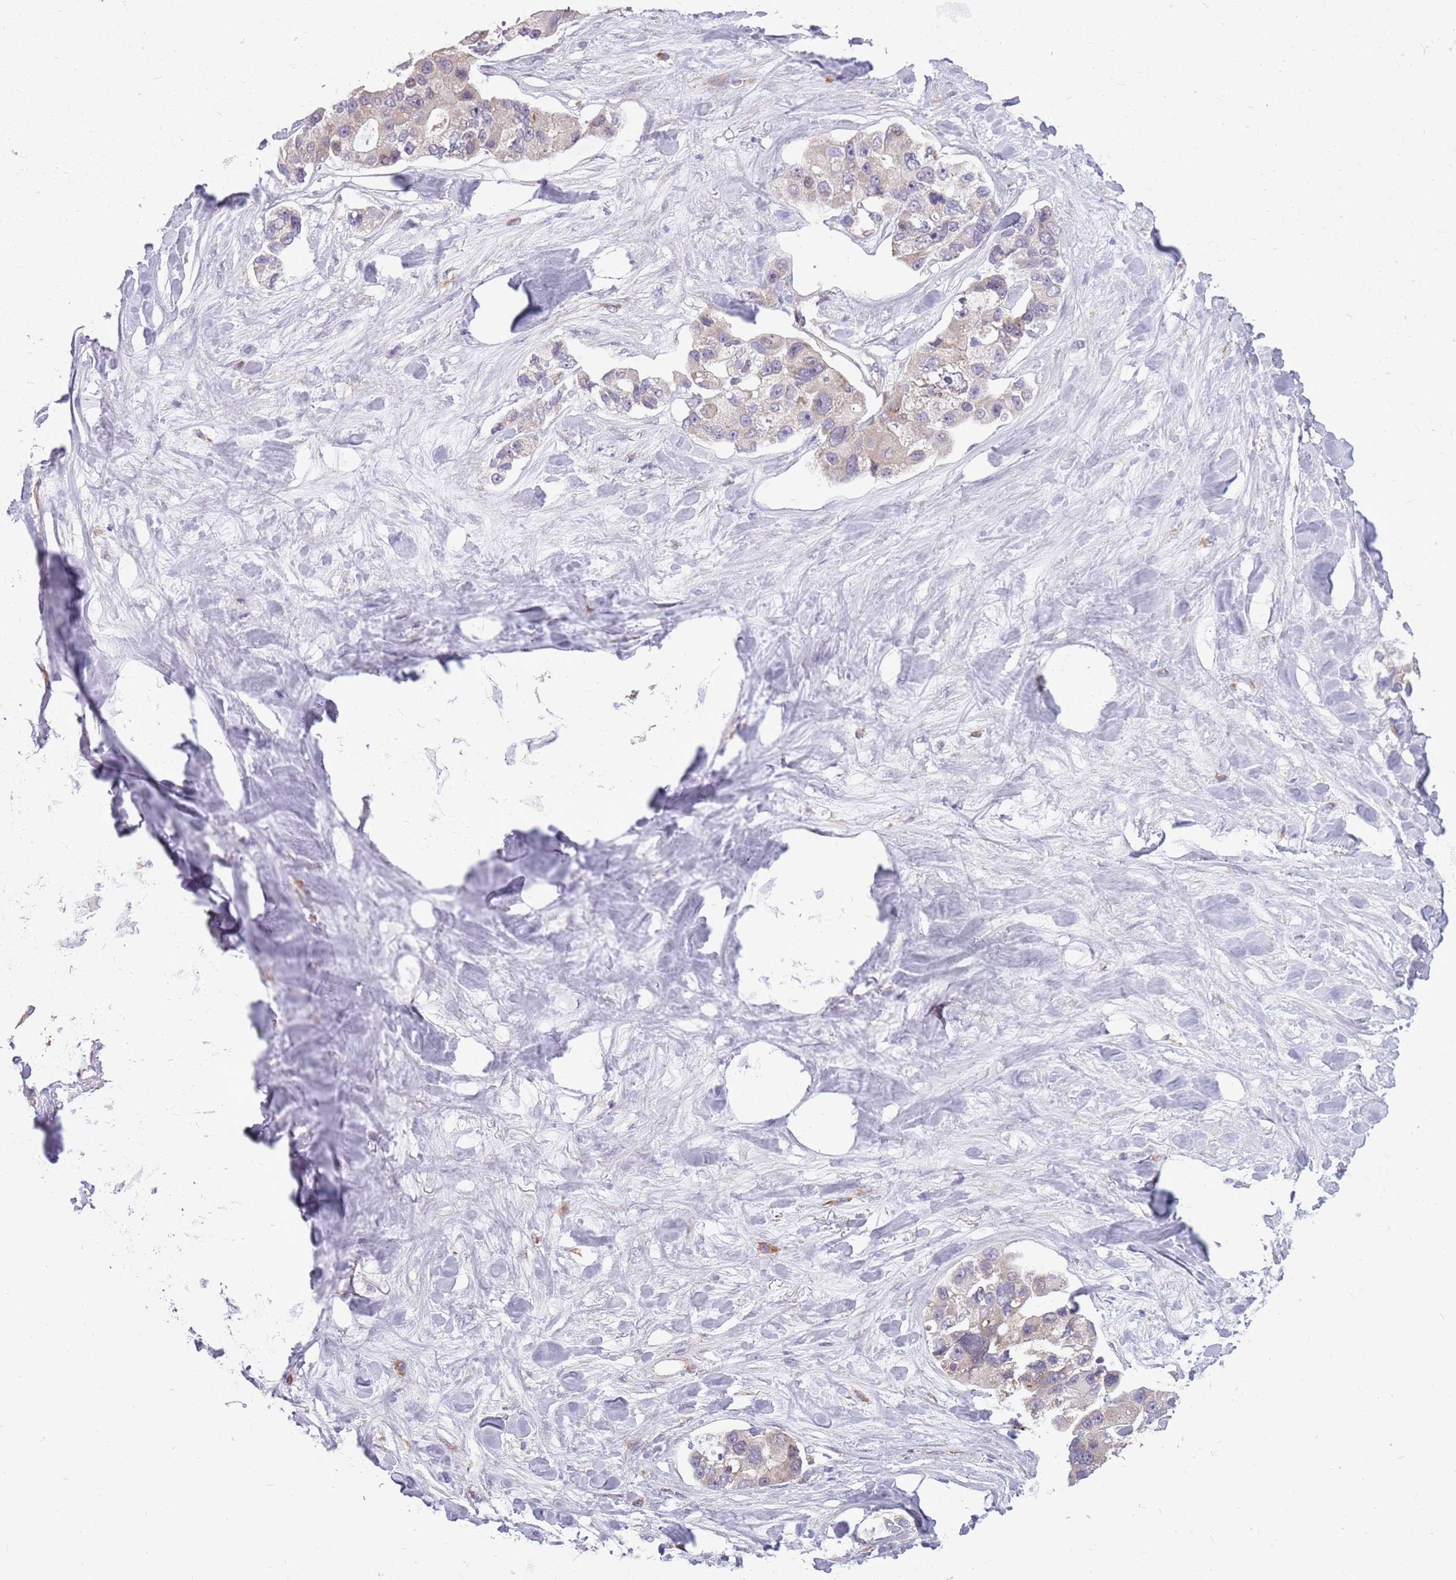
{"staining": {"intensity": "weak", "quantity": "25%-75%", "location": "cytoplasmic/membranous"}, "tissue": "lung cancer", "cell_type": "Tumor cells", "image_type": "cancer", "snomed": [{"axis": "morphology", "description": "Adenocarcinoma, NOS"}, {"axis": "topography", "description": "Lung"}], "caption": "Immunohistochemical staining of lung adenocarcinoma displays low levels of weak cytoplasmic/membranous staining in approximately 25%-75% of tumor cells. The staining is performed using DAB brown chromogen to label protein expression. The nuclei are counter-stained blue using hematoxylin.", "gene": "PPP1R27", "patient": {"sex": "female", "age": 54}}